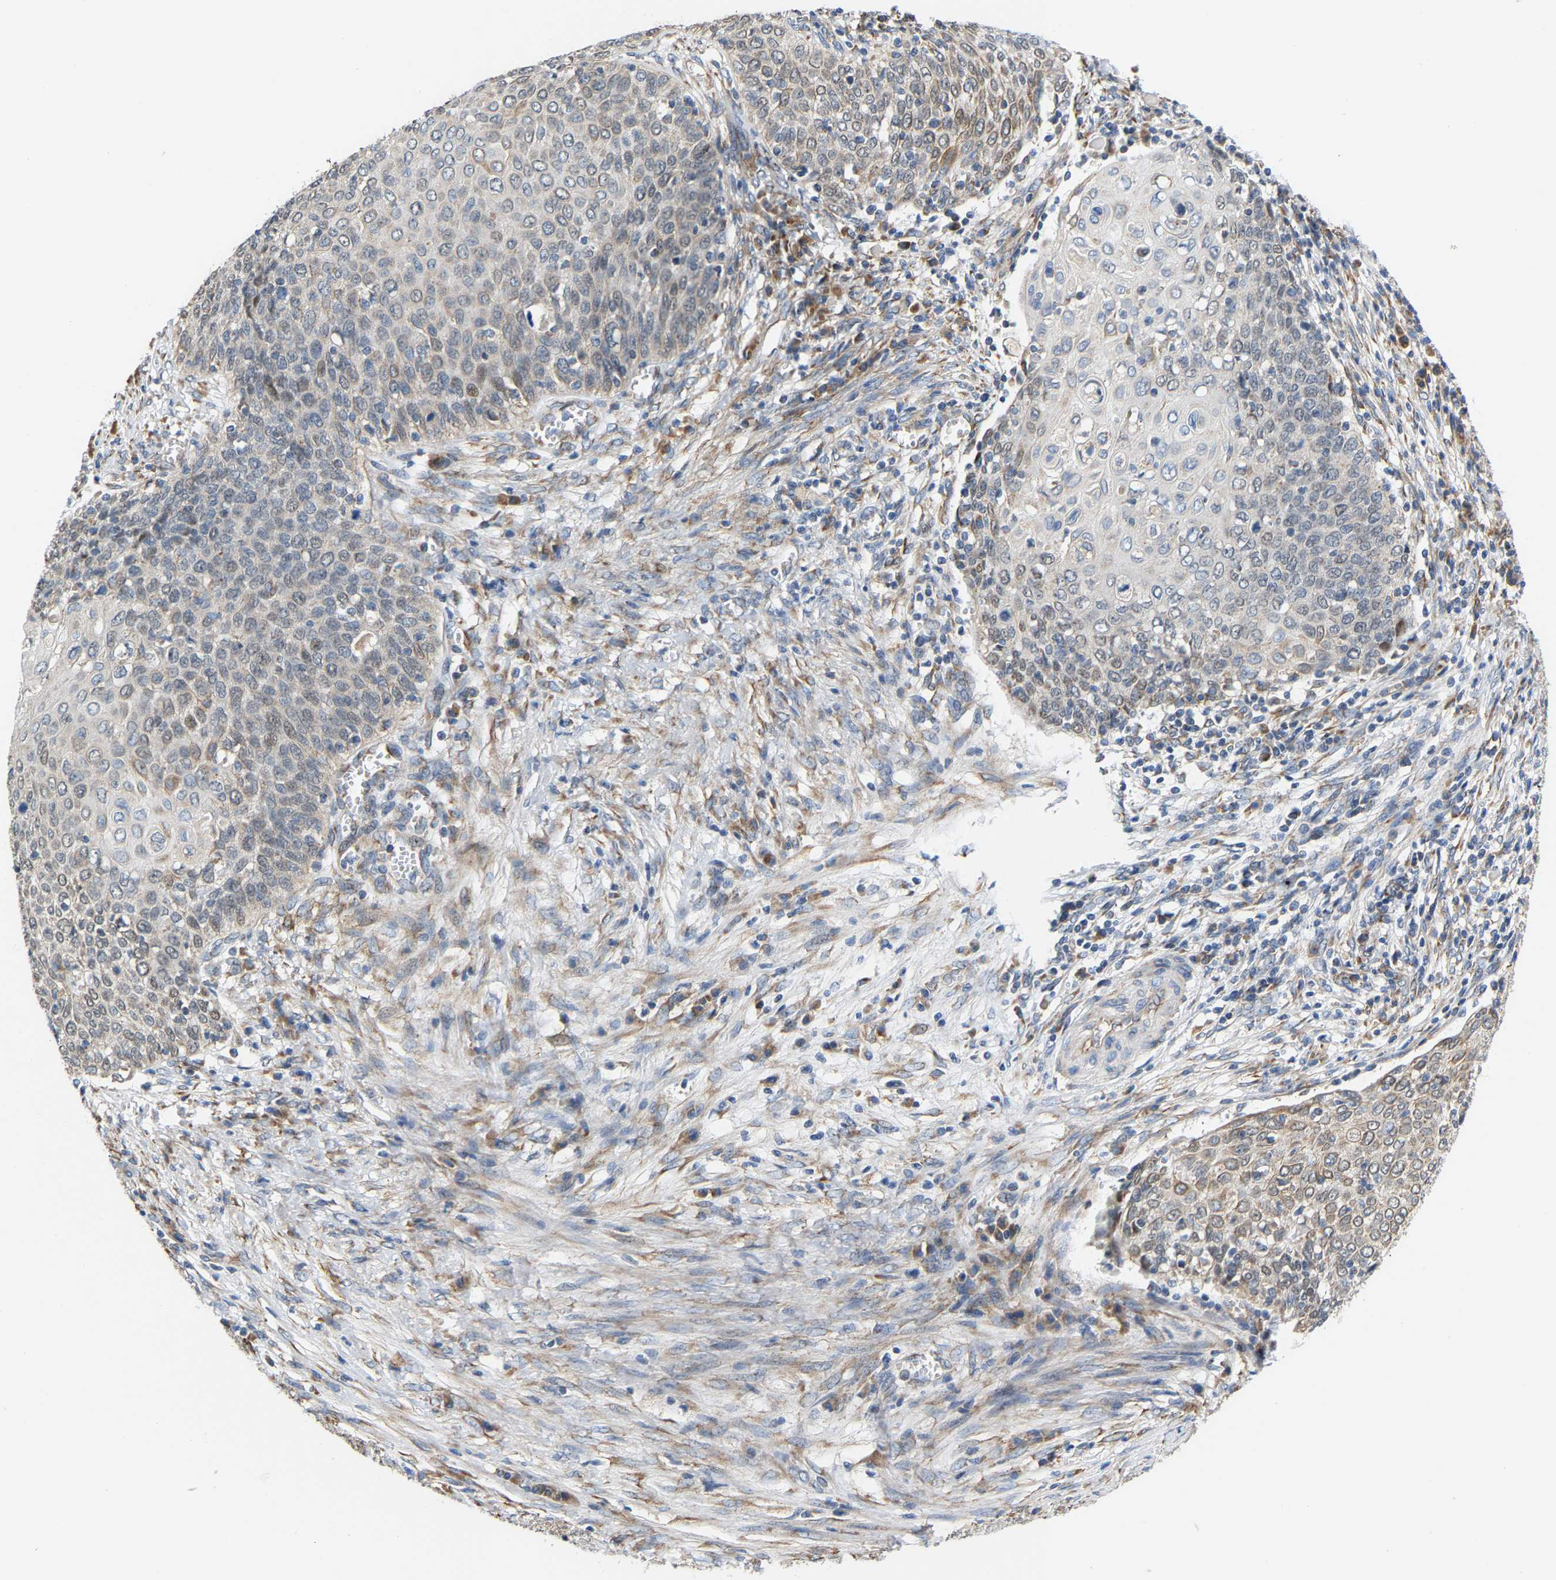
{"staining": {"intensity": "weak", "quantity": "<25%", "location": "cytoplasmic/membranous"}, "tissue": "cervical cancer", "cell_type": "Tumor cells", "image_type": "cancer", "snomed": [{"axis": "morphology", "description": "Squamous cell carcinoma, NOS"}, {"axis": "topography", "description": "Cervix"}], "caption": "Micrograph shows no protein expression in tumor cells of cervical cancer tissue. Brightfield microscopy of immunohistochemistry (IHC) stained with DAB (3,3'-diaminobenzidine) (brown) and hematoxylin (blue), captured at high magnification.", "gene": "TMEM168", "patient": {"sex": "female", "age": 39}}